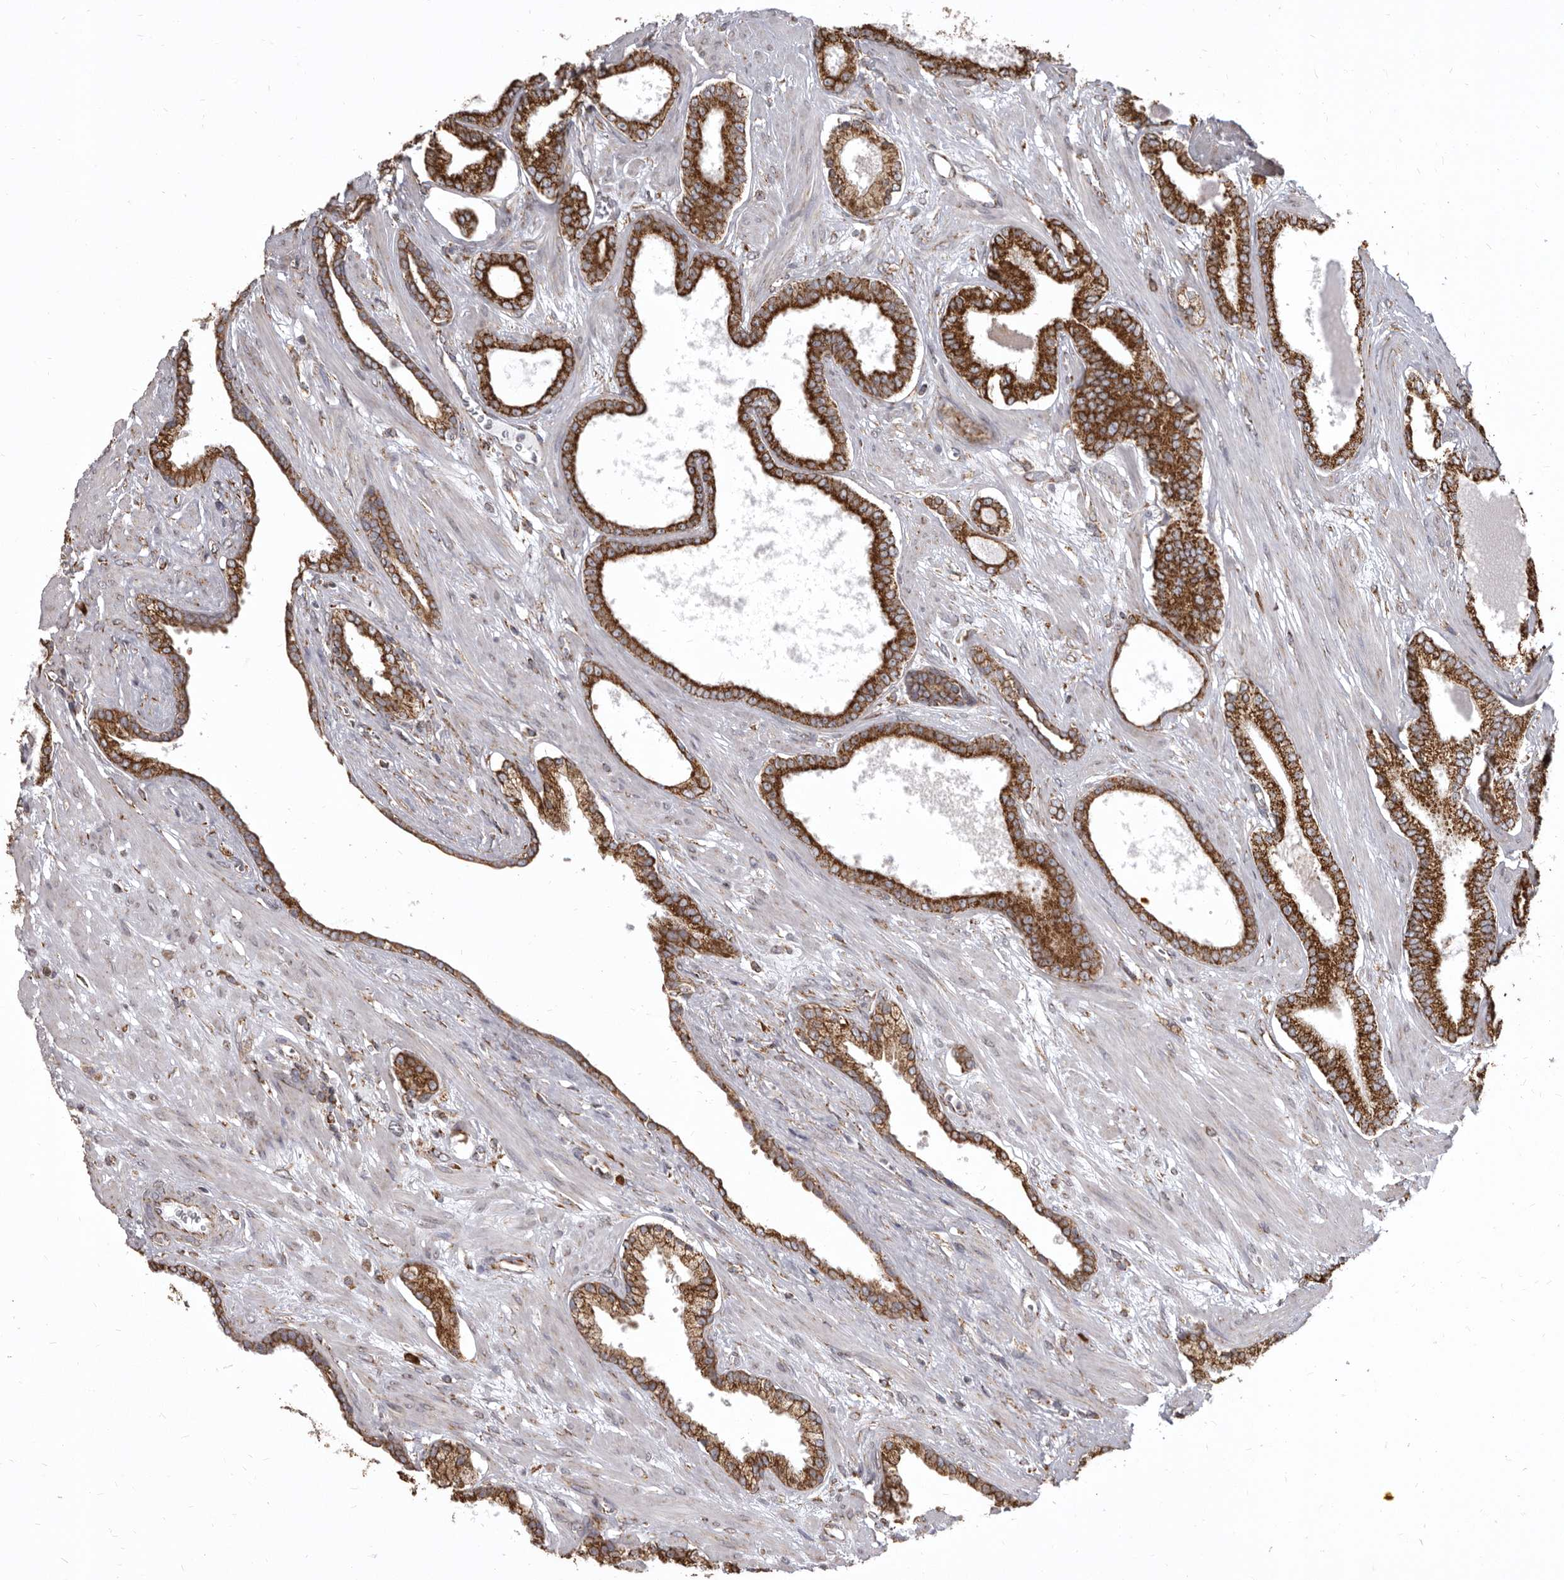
{"staining": {"intensity": "strong", "quantity": ">75%", "location": "cytoplasmic/membranous"}, "tissue": "prostate cancer", "cell_type": "Tumor cells", "image_type": "cancer", "snomed": [{"axis": "morphology", "description": "Adenocarcinoma, Low grade"}, {"axis": "topography", "description": "Prostate"}], "caption": "A high amount of strong cytoplasmic/membranous positivity is appreciated in about >75% of tumor cells in prostate cancer (adenocarcinoma (low-grade)) tissue. (IHC, brightfield microscopy, high magnification).", "gene": "CDK5RAP3", "patient": {"sex": "male", "age": 70}}